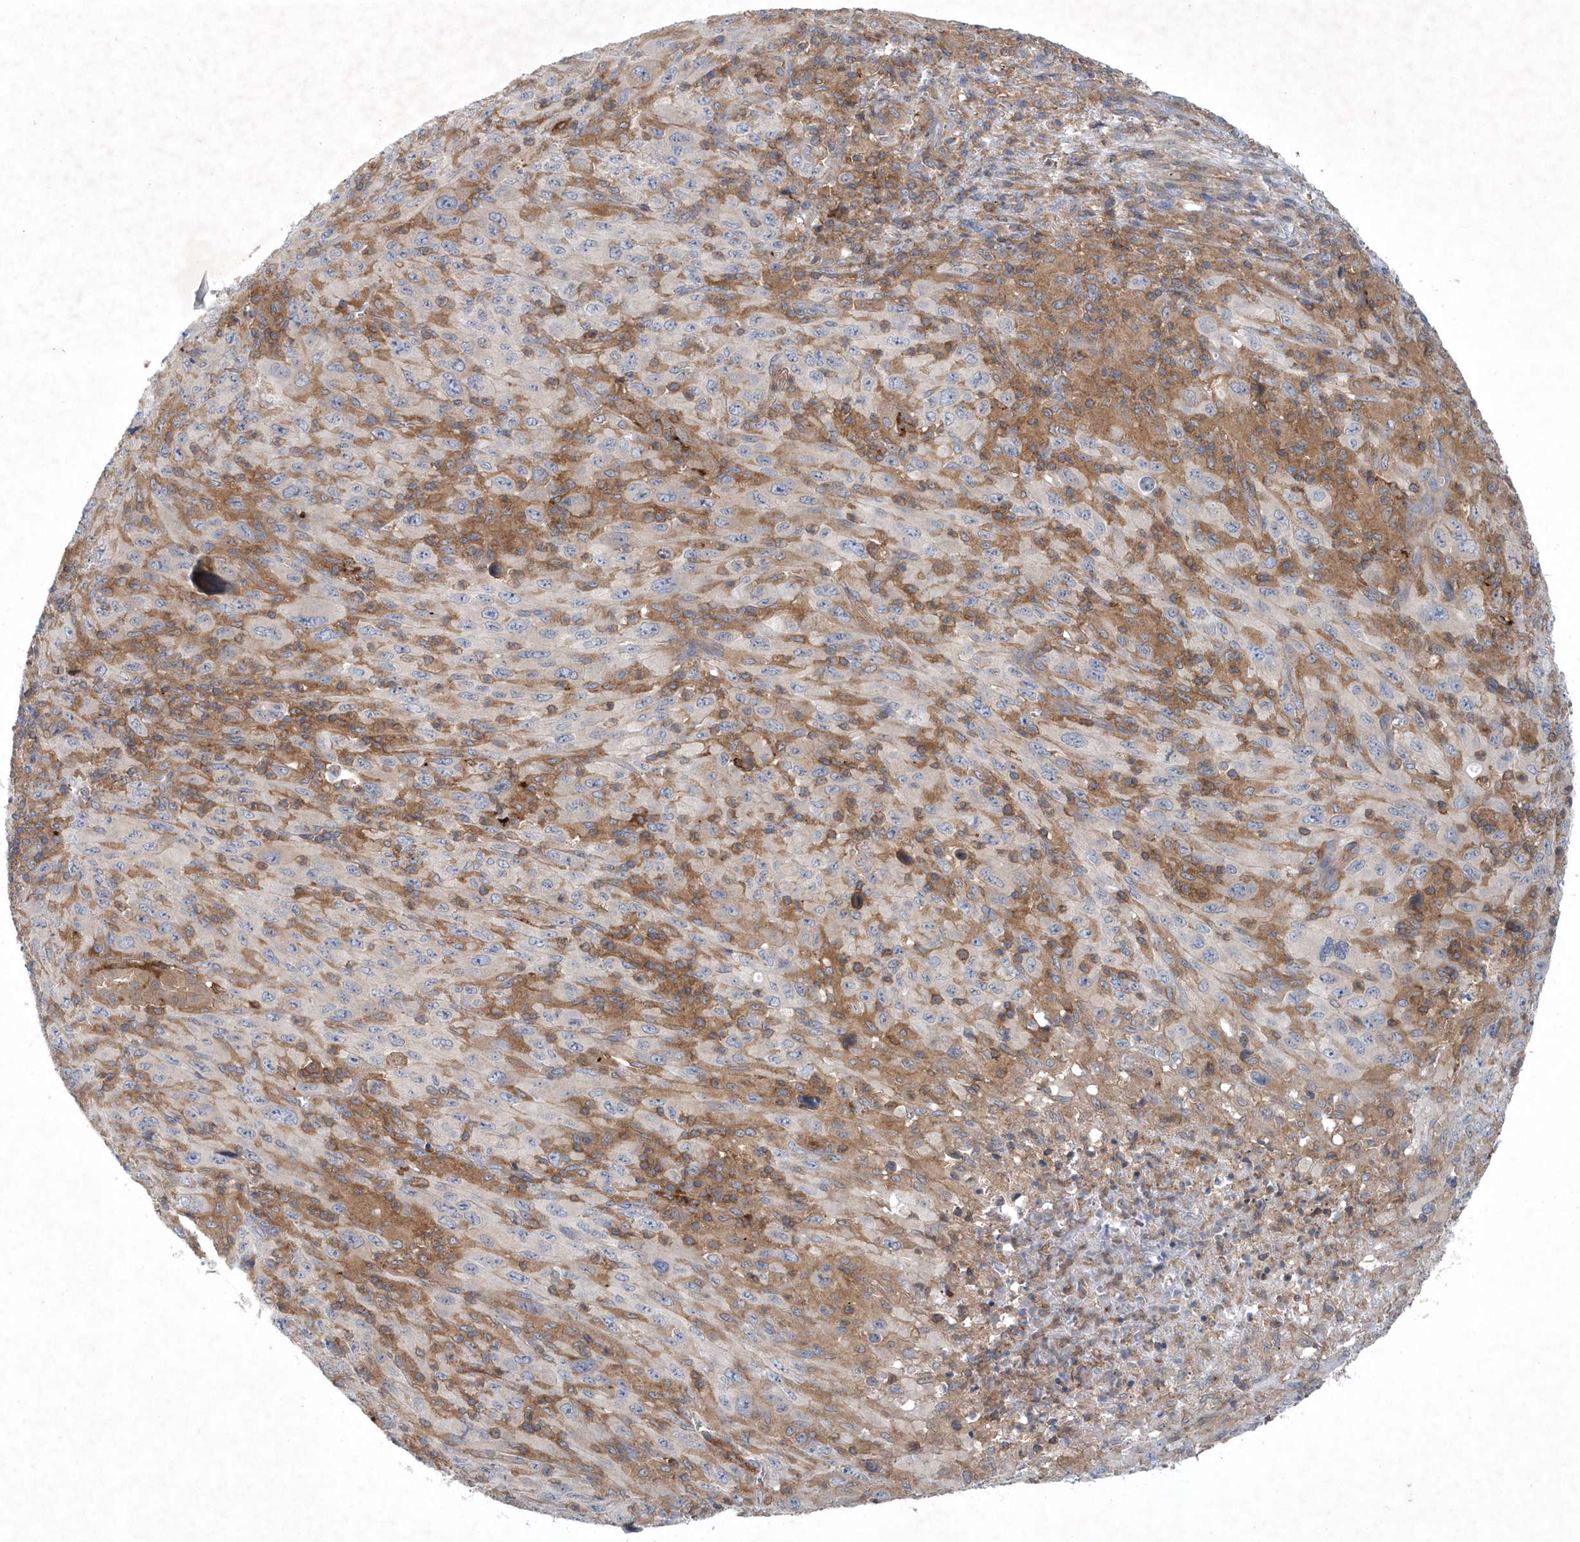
{"staining": {"intensity": "negative", "quantity": "none", "location": "none"}, "tissue": "melanoma", "cell_type": "Tumor cells", "image_type": "cancer", "snomed": [{"axis": "morphology", "description": "Malignant melanoma, Metastatic site"}, {"axis": "topography", "description": "Skin"}], "caption": "This is an immunohistochemistry (IHC) photomicrograph of malignant melanoma (metastatic site). There is no staining in tumor cells.", "gene": "P2RY10", "patient": {"sex": "female", "age": 56}}